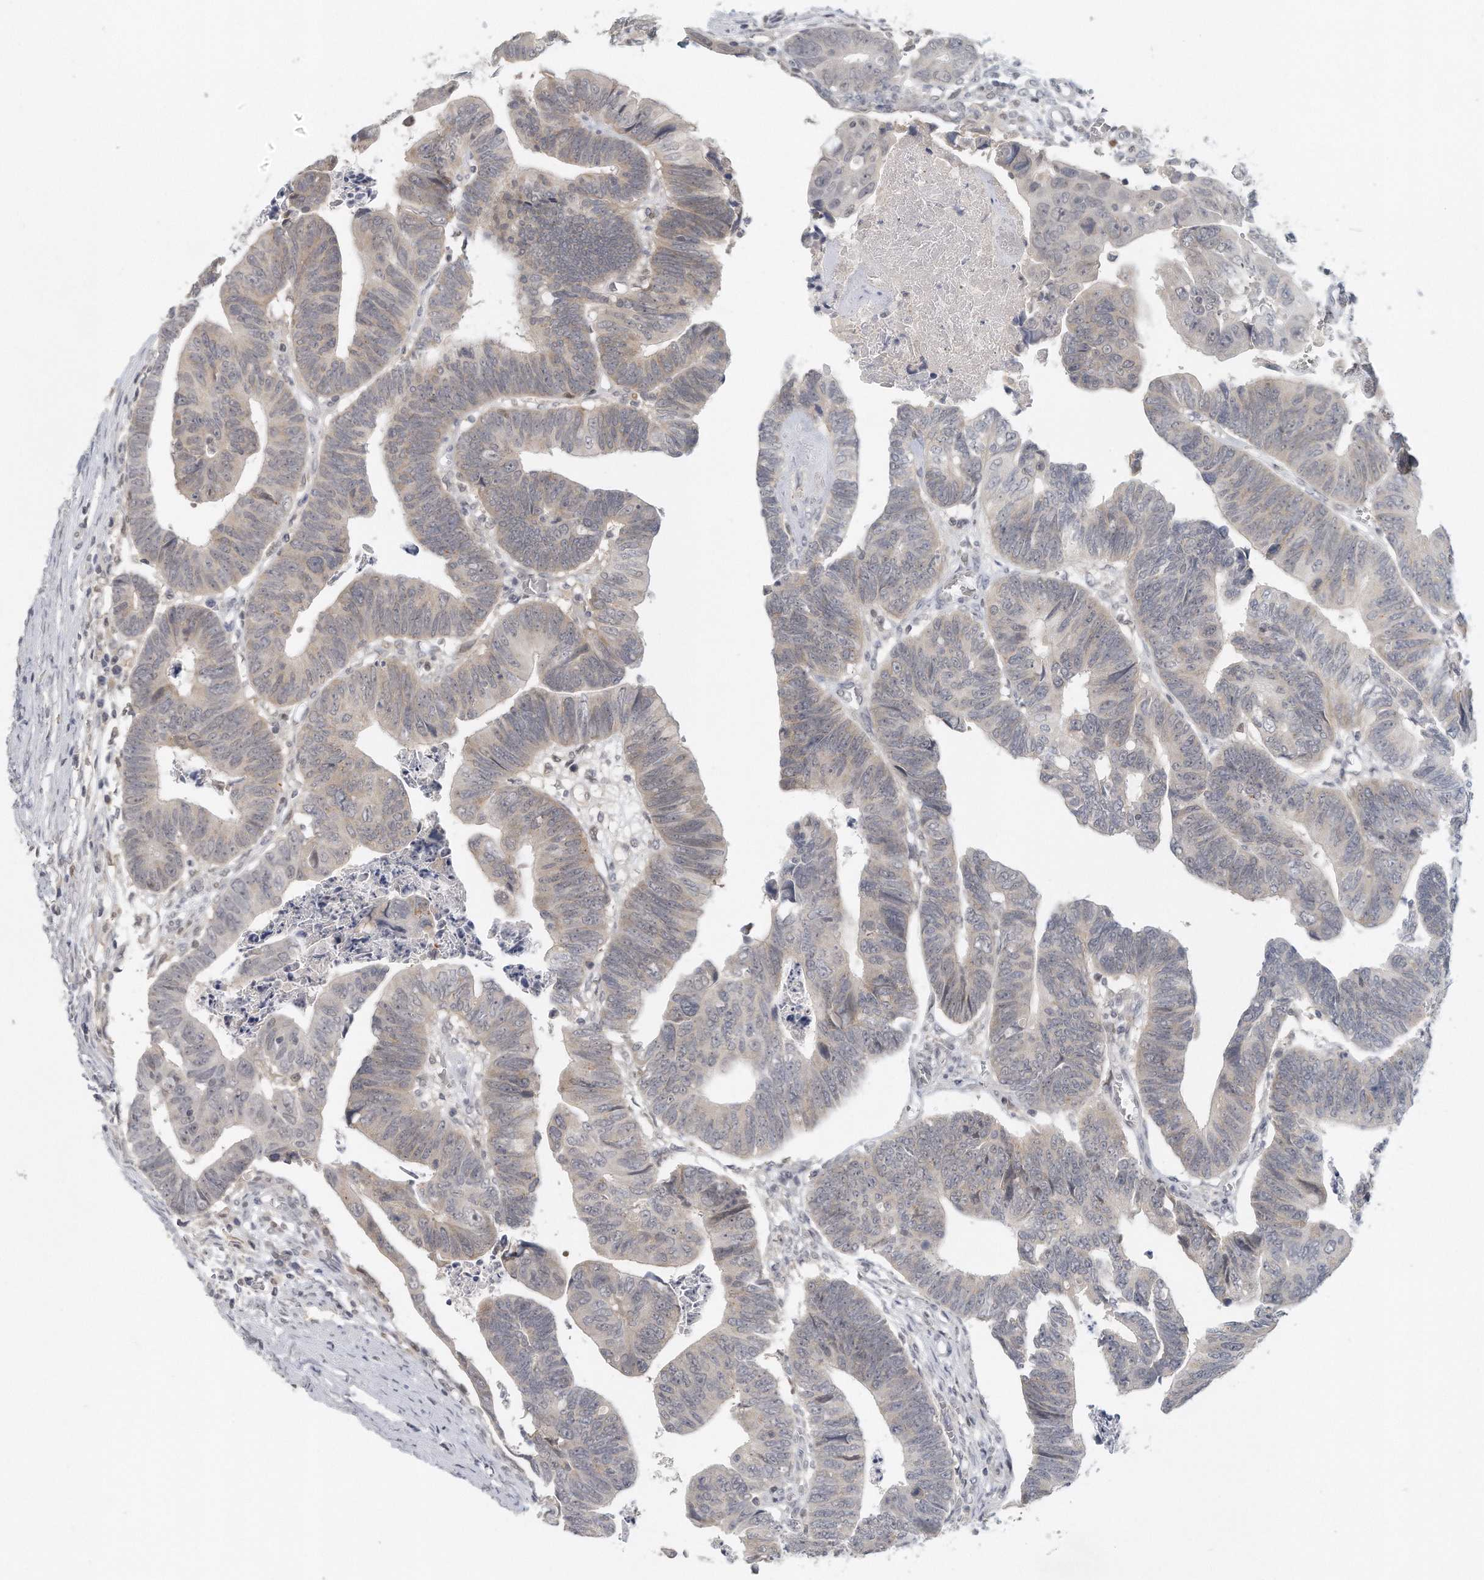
{"staining": {"intensity": "negative", "quantity": "none", "location": "none"}, "tissue": "colorectal cancer", "cell_type": "Tumor cells", "image_type": "cancer", "snomed": [{"axis": "morphology", "description": "Adenocarcinoma, NOS"}, {"axis": "topography", "description": "Rectum"}], "caption": "Tumor cells show no significant protein positivity in adenocarcinoma (colorectal).", "gene": "DDX43", "patient": {"sex": "female", "age": 65}}